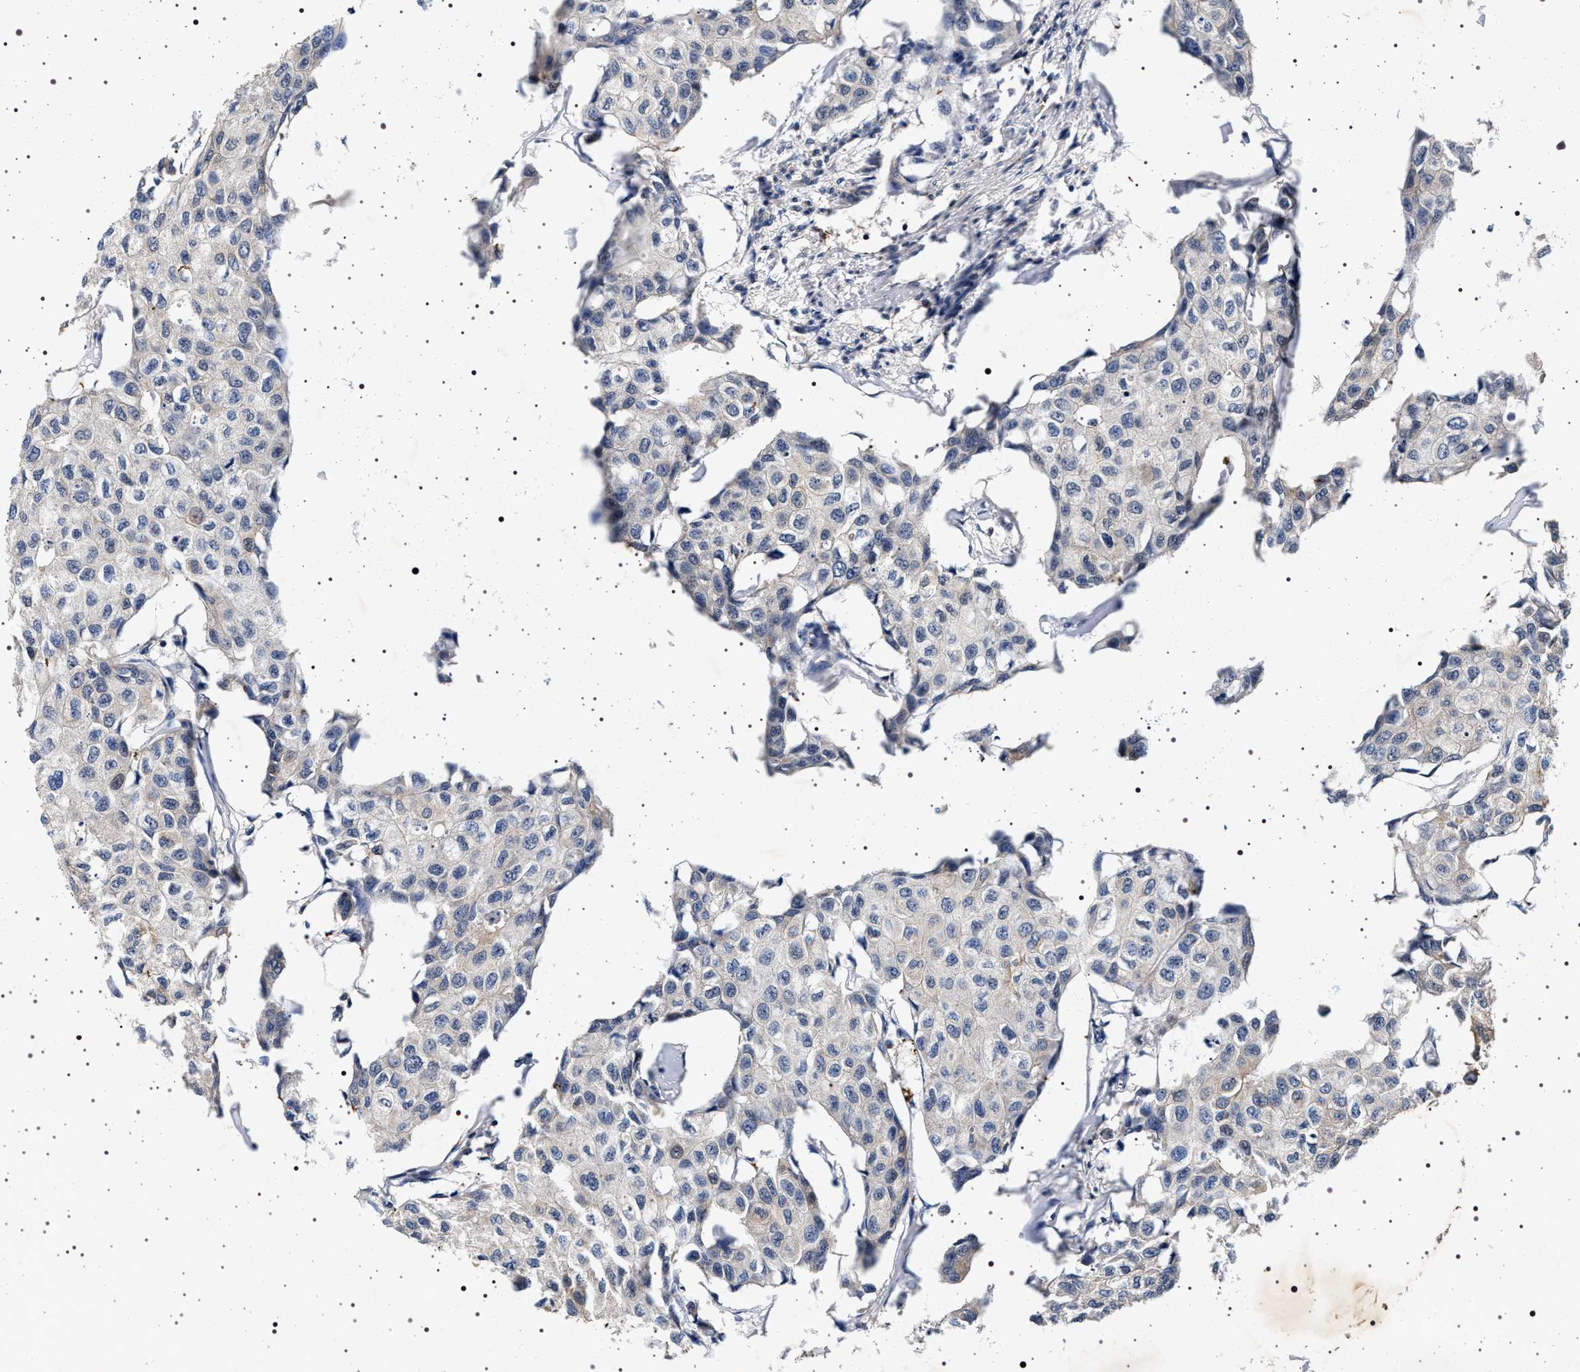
{"staining": {"intensity": "negative", "quantity": "none", "location": "none"}, "tissue": "breast cancer", "cell_type": "Tumor cells", "image_type": "cancer", "snomed": [{"axis": "morphology", "description": "Duct carcinoma"}, {"axis": "topography", "description": "Breast"}], "caption": "This is a image of IHC staining of breast cancer, which shows no positivity in tumor cells.", "gene": "CDKN1B", "patient": {"sex": "female", "age": 80}}